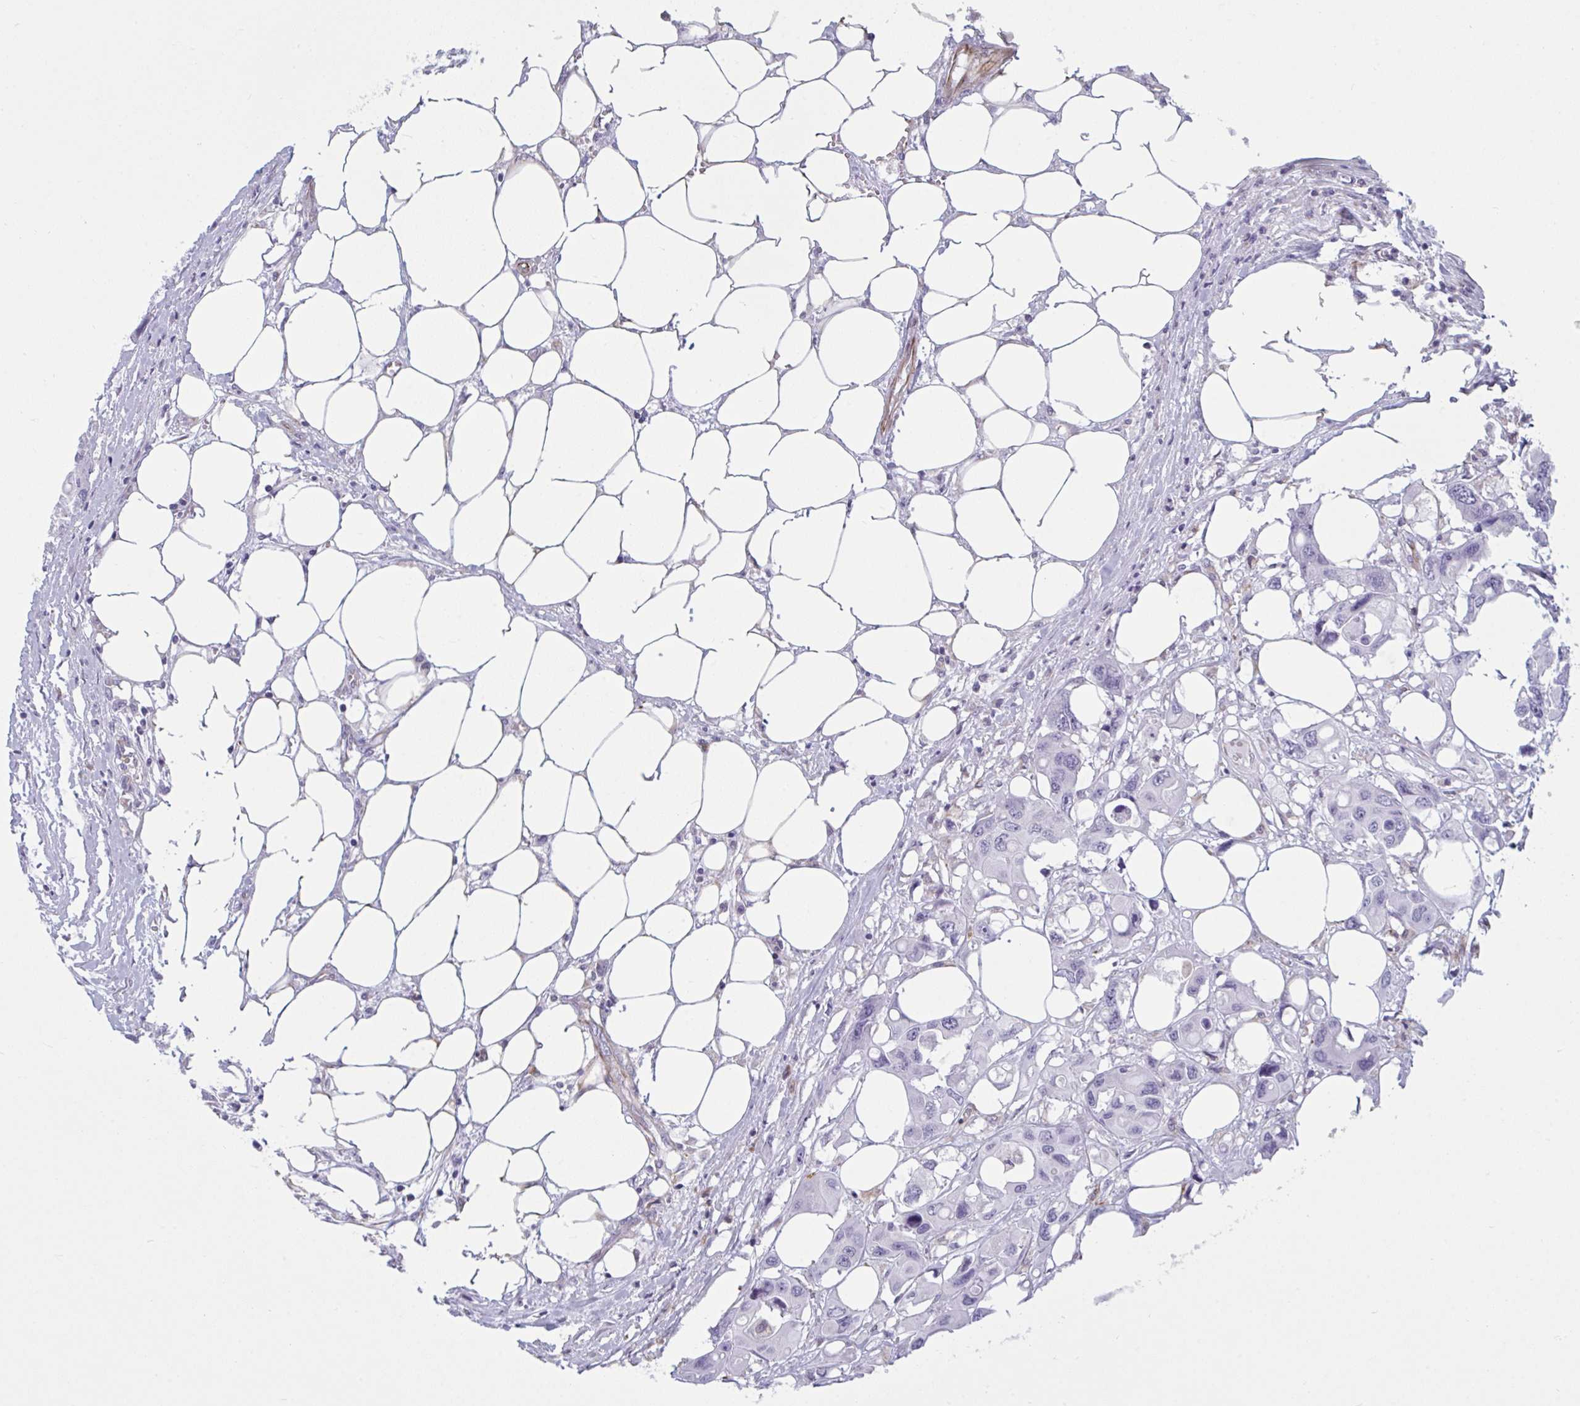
{"staining": {"intensity": "negative", "quantity": "none", "location": "none"}, "tissue": "colorectal cancer", "cell_type": "Tumor cells", "image_type": "cancer", "snomed": [{"axis": "morphology", "description": "Adenocarcinoma, NOS"}, {"axis": "topography", "description": "Colon"}], "caption": "DAB (3,3'-diaminobenzidine) immunohistochemical staining of colorectal cancer demonstrates no significant positivity in tumor cells.", "gene": "OR1L3", "patient": {"sex": "male", "age": 77}}